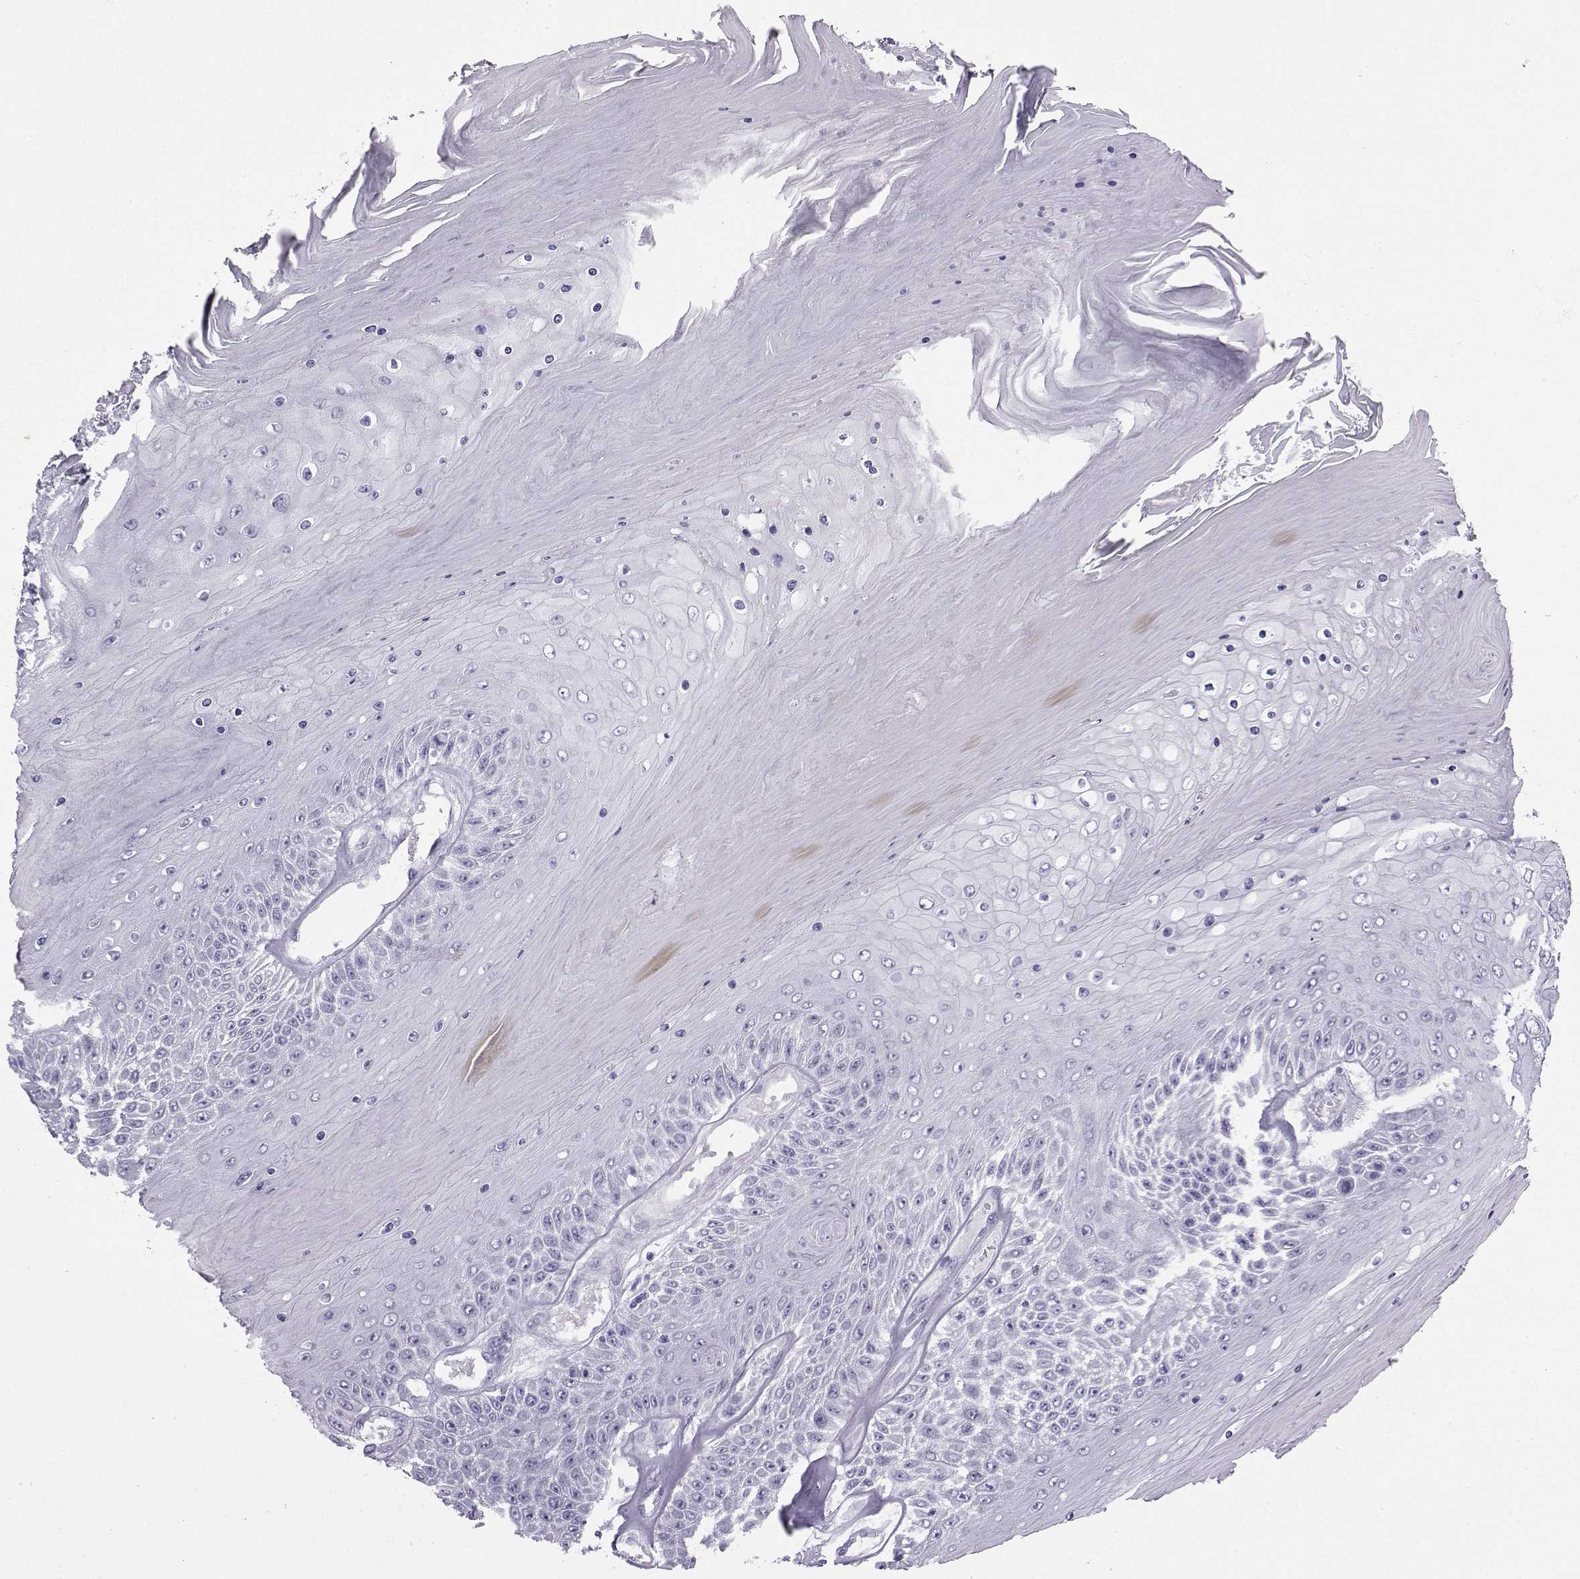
{"staining": {"intensity": "negative", "quantity": "none", "location": "none"}, "tissue": "skin cancer", "cell_type": "Tumor cells", "image_type": "cancer", "snomed": [{"axis": "morphology", "description": "Squamous cell carcinoma, NOS"}, {"axis": "topography", "description": "Skin"}], "caption": "The histopathology image displays no staining of tumor cells in skin squamous cell carcinoma.", "gene": "NEFL", "patient": {"sex": "male", "age": 62}}